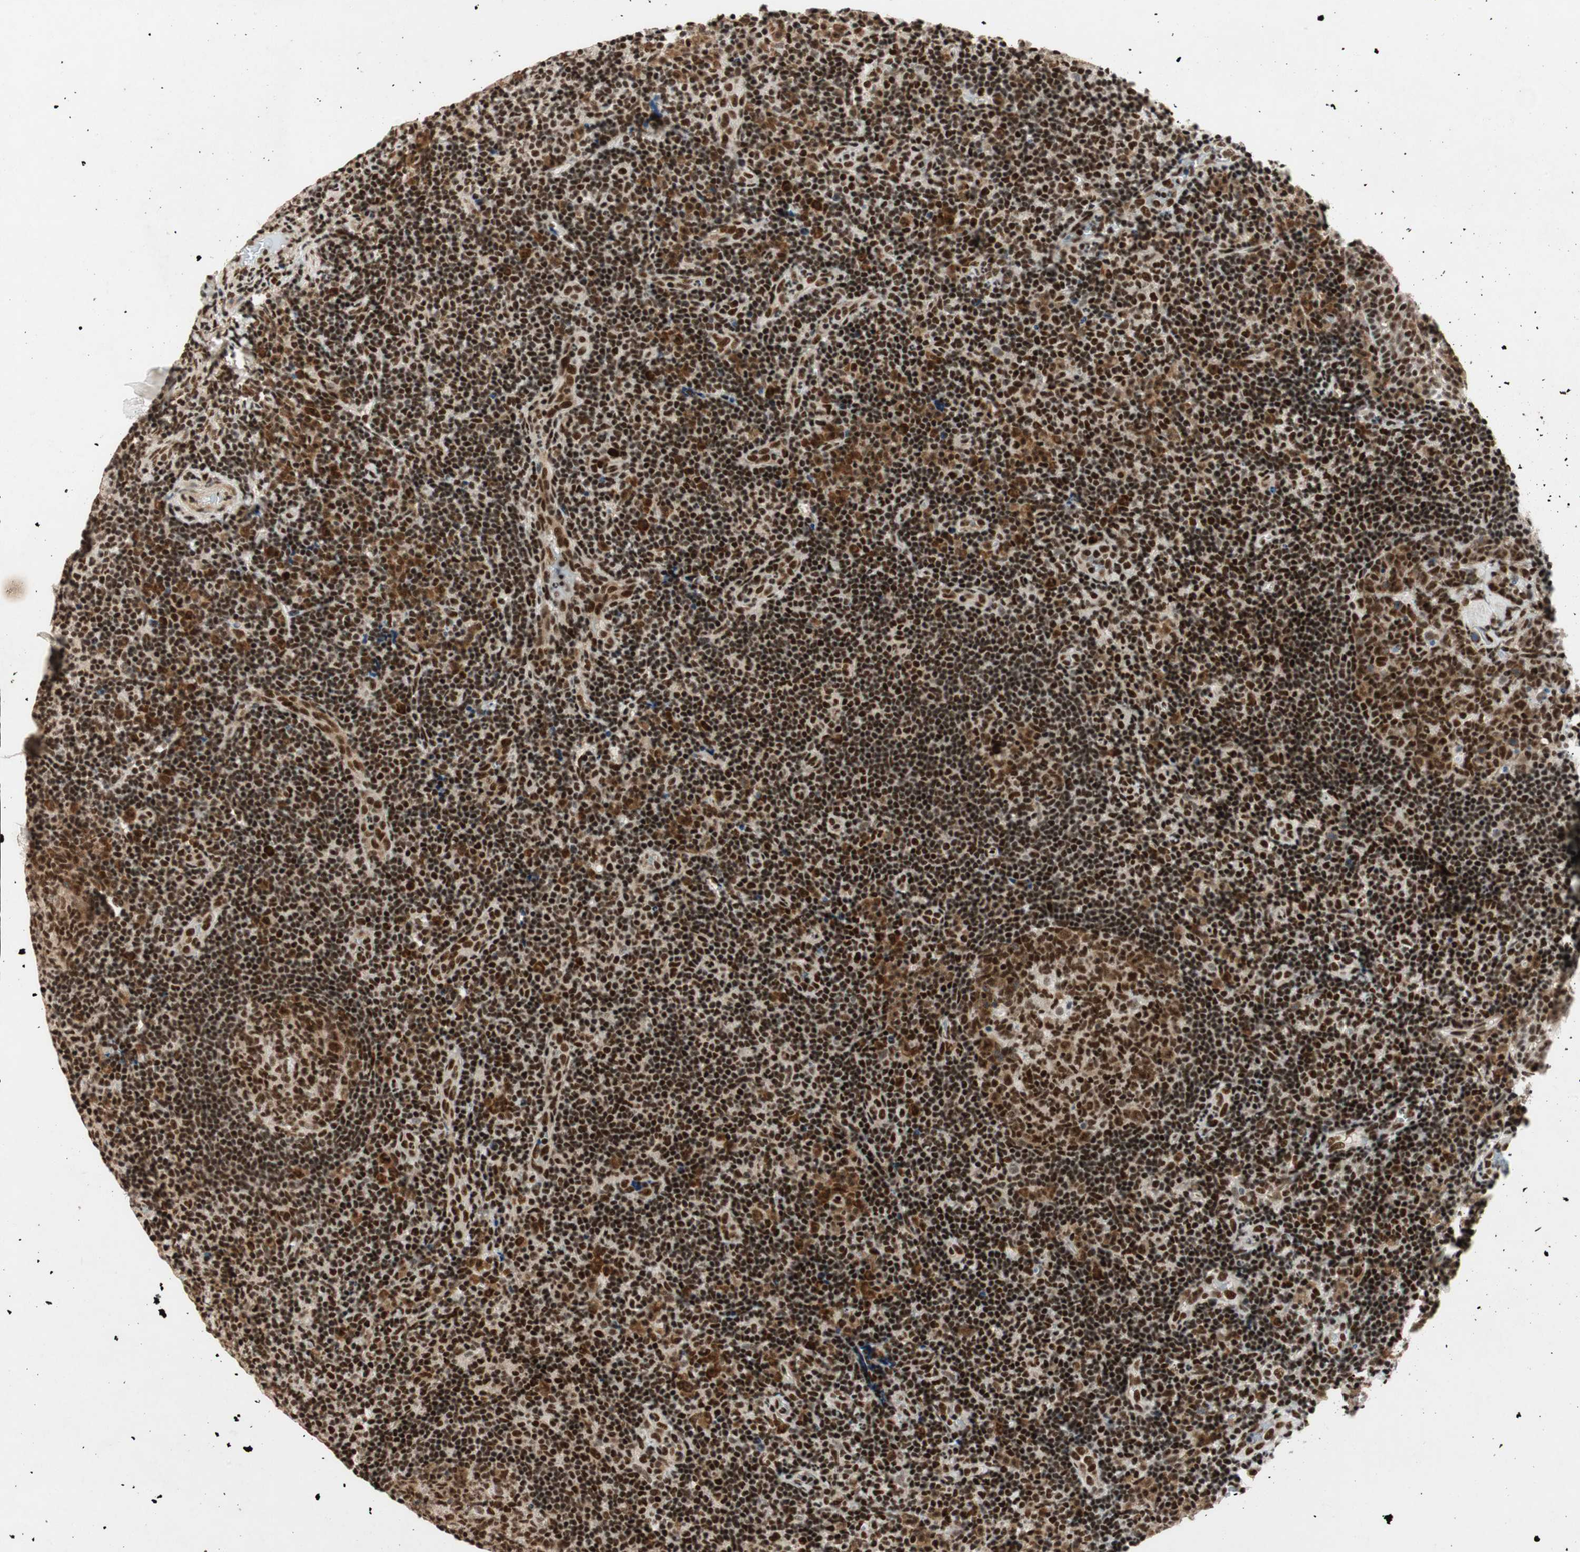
{"staining": {"intensity": "strong", "quantity": ">75%", "location": "nuclear"}, "tissue": "tonsil", "cell_type": "Germinal center cells", "image_type": "normal", "snomed": [{"axis": "morphology", "description": "Normal tissue, NOS"}, {"axis": "topography", "description": "Tonsil"}], "caption": "Strong nuclear positivity is seen in about >75% of germinal center cells in unremarkable tonsil.", "gene": "NCBP3", "patient": {"sex": "female", "age": 40}}